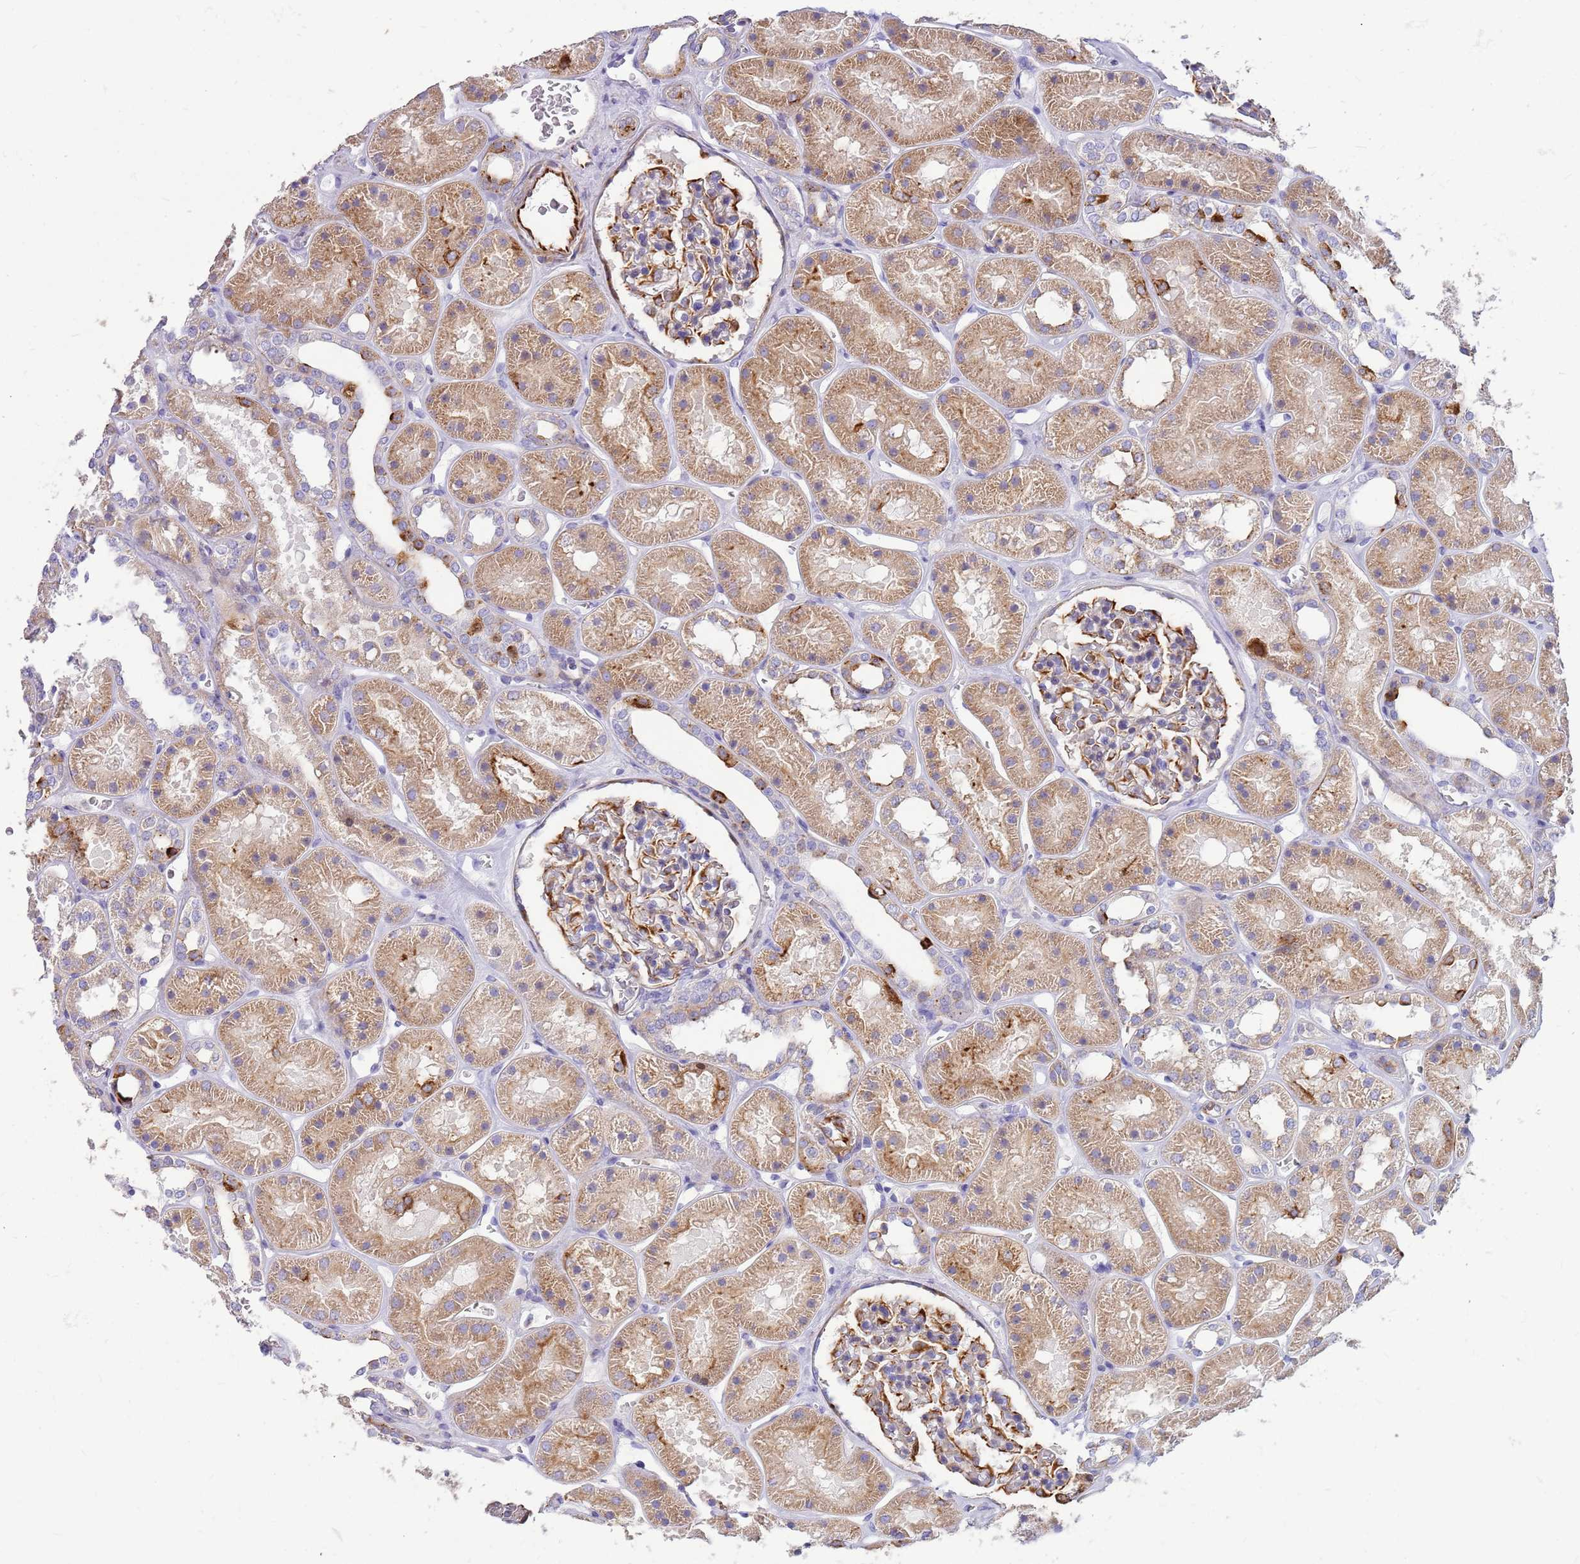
{"staining": {"intensity": "moderate", "quantity": "<25%", "location": "cytoplasmic/membranous"}, "tissue": "kidney", "cell_type": "Cells in glomeruli", "image_type": "normal", "snomed": [{"axis": "morphology", "description": "Normal tissue, NOS"}, {"axis": "topography", "description": "Kidney"}], "caption": "Immunohistochemistry (IHC) (DAB (3,3'-diaminobenzidine)) staining of benign kidney demonstrates moderate cytoplasmic/membranous protein staining in approximately <25% of cells in glomeruli. (Stains: DAB (3,3'-diaminobenzidine) in brown, nuclei in blue, Microscopy: brightfield microscopy at high magnification).", "gene": "ZDHHC1", "patient": {"sex": "female", "age": 41}}